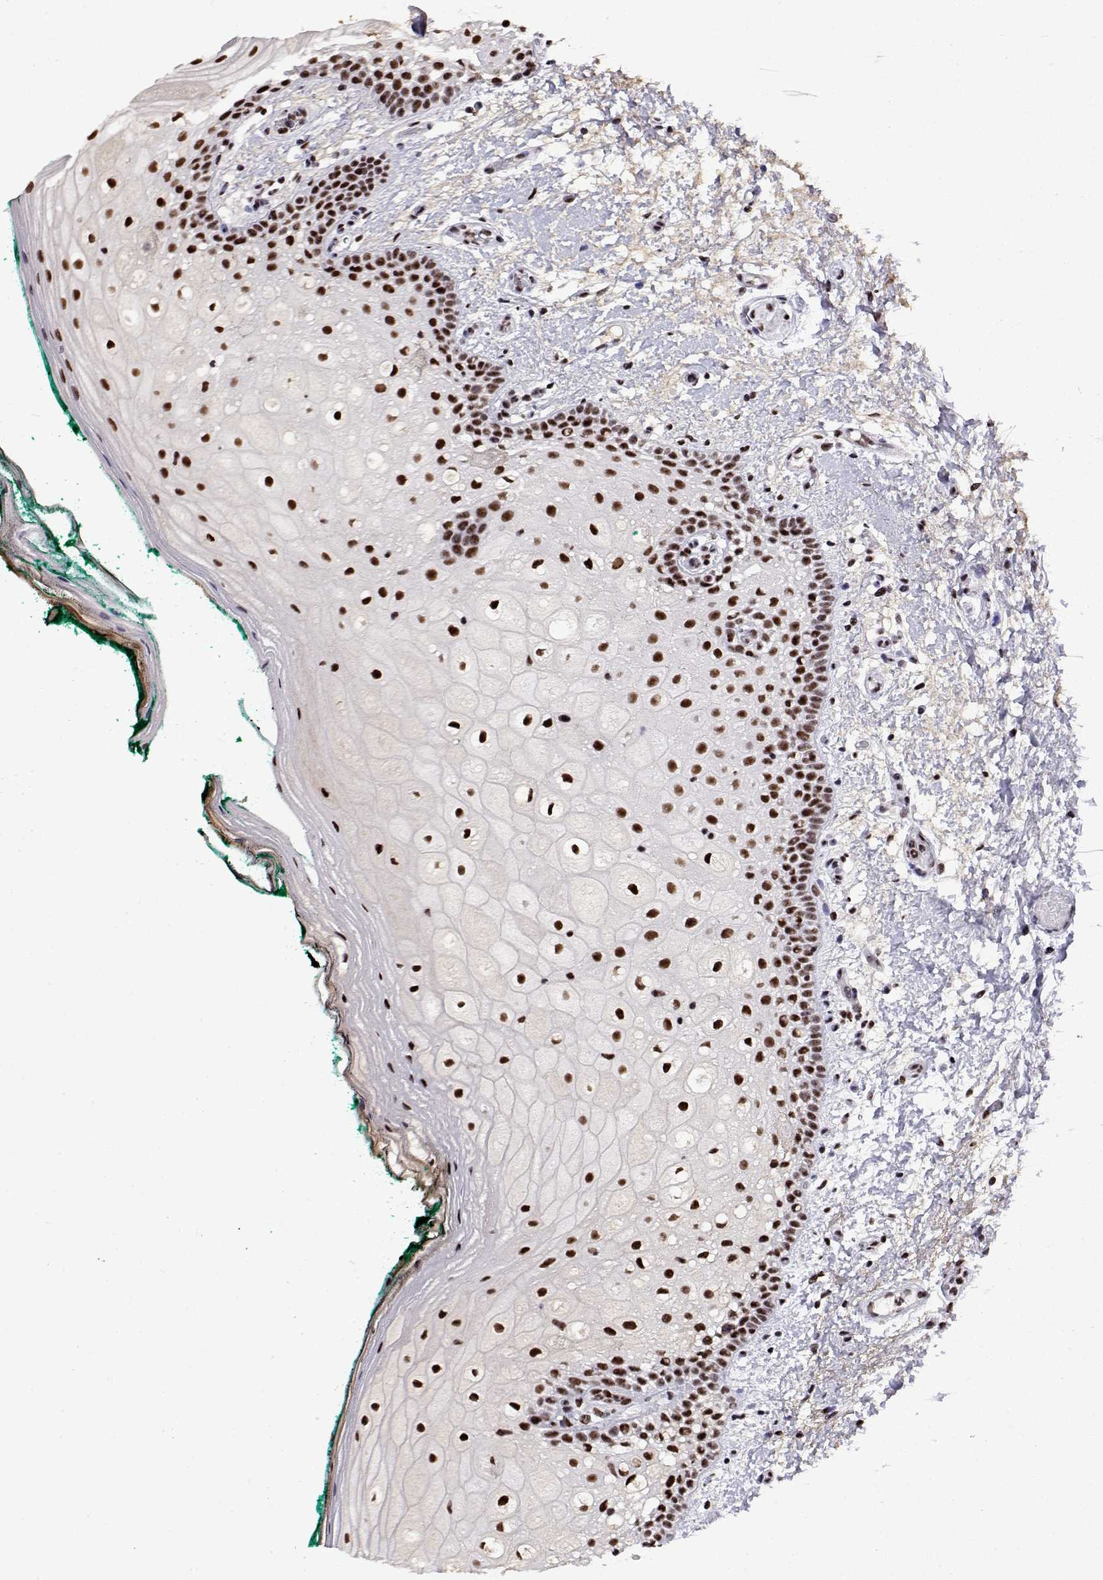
{"staining": {"intensity": "strong", "quantity": ">75%", "location": "nuclear"}, "tissue": "oral mucosa", "cell_type": "Squamous epithelial cells", "image_type": "normal", "snomed": [{"axis": "morphology", "description": "Normal tissue, NOS"}, {"axis": "topography", "description": "Oral tissue"}], "caption": "Squamous epithelial cells reveal high levels of strong nuclear expression in approximately >75% of cells in unremarkable oral mucosa. The staining was performed using DAB (3,3'-diaminobenzidine), with brown indicating positive protein expression. Nuclei are stained blue with hematoxylin.", "gene": "POLDIP3", "patient": {"sex": "female", "age": 83}}